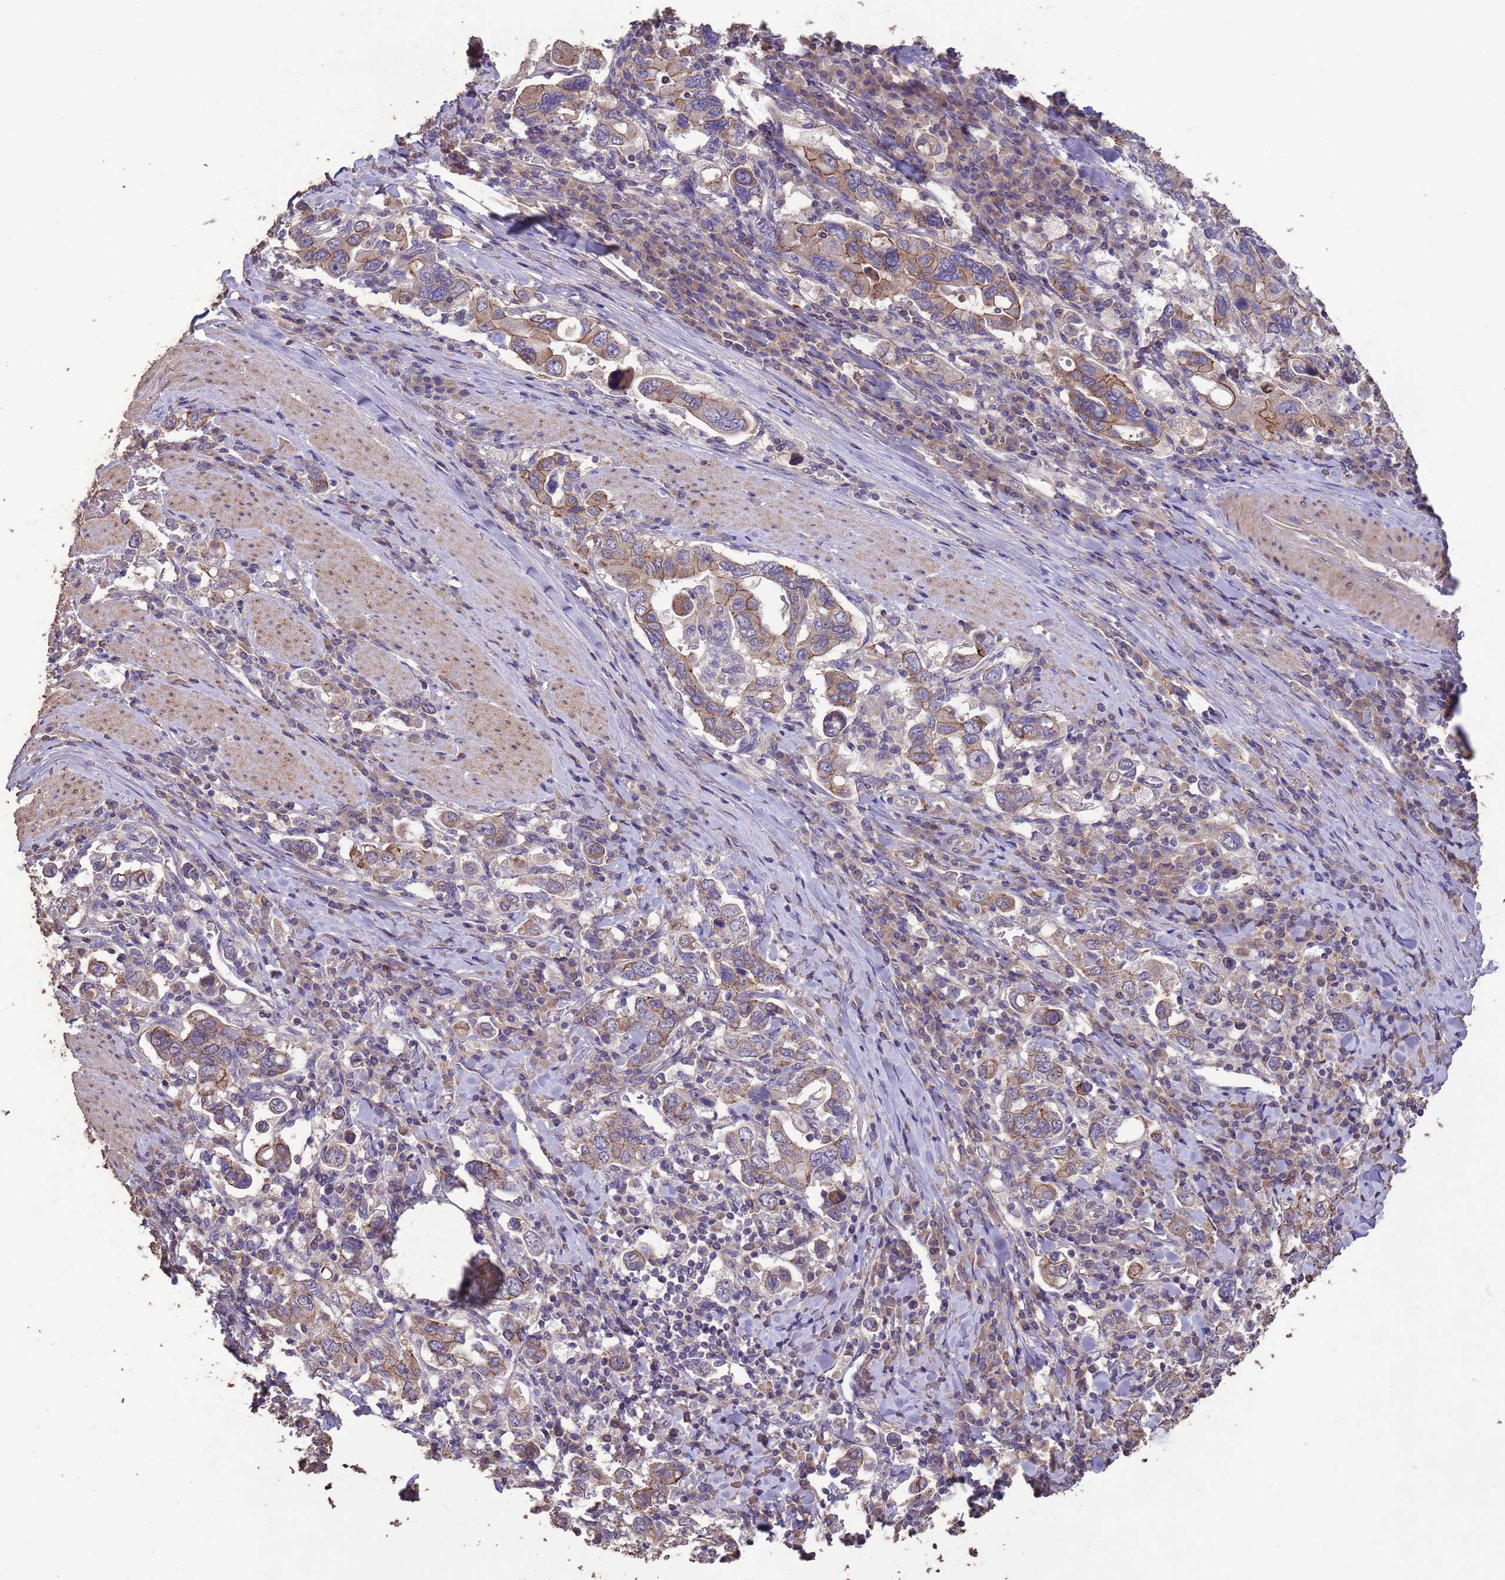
{"staining": {"intensity": "weak", "quantity": "25%-75%", "location": "cytoplasmic/membranous"}, "tissue": "stomach cancer", "cell_type": "Tumor cells", "image_type": "cancer", "snomed": [{"axis": "morphology", "description": "Adenocarcinoma, NOS"}, {"axis": "topography", "description": "Stomach, upper"}], "caption": "Weak cytoplasmic/membranous protein staining is identified in about 25%-75% of tumor cells in adenocarcinoma (stomach).", "gene": "SLC9B2", "patient": {"sex": "male", "age": 62}}